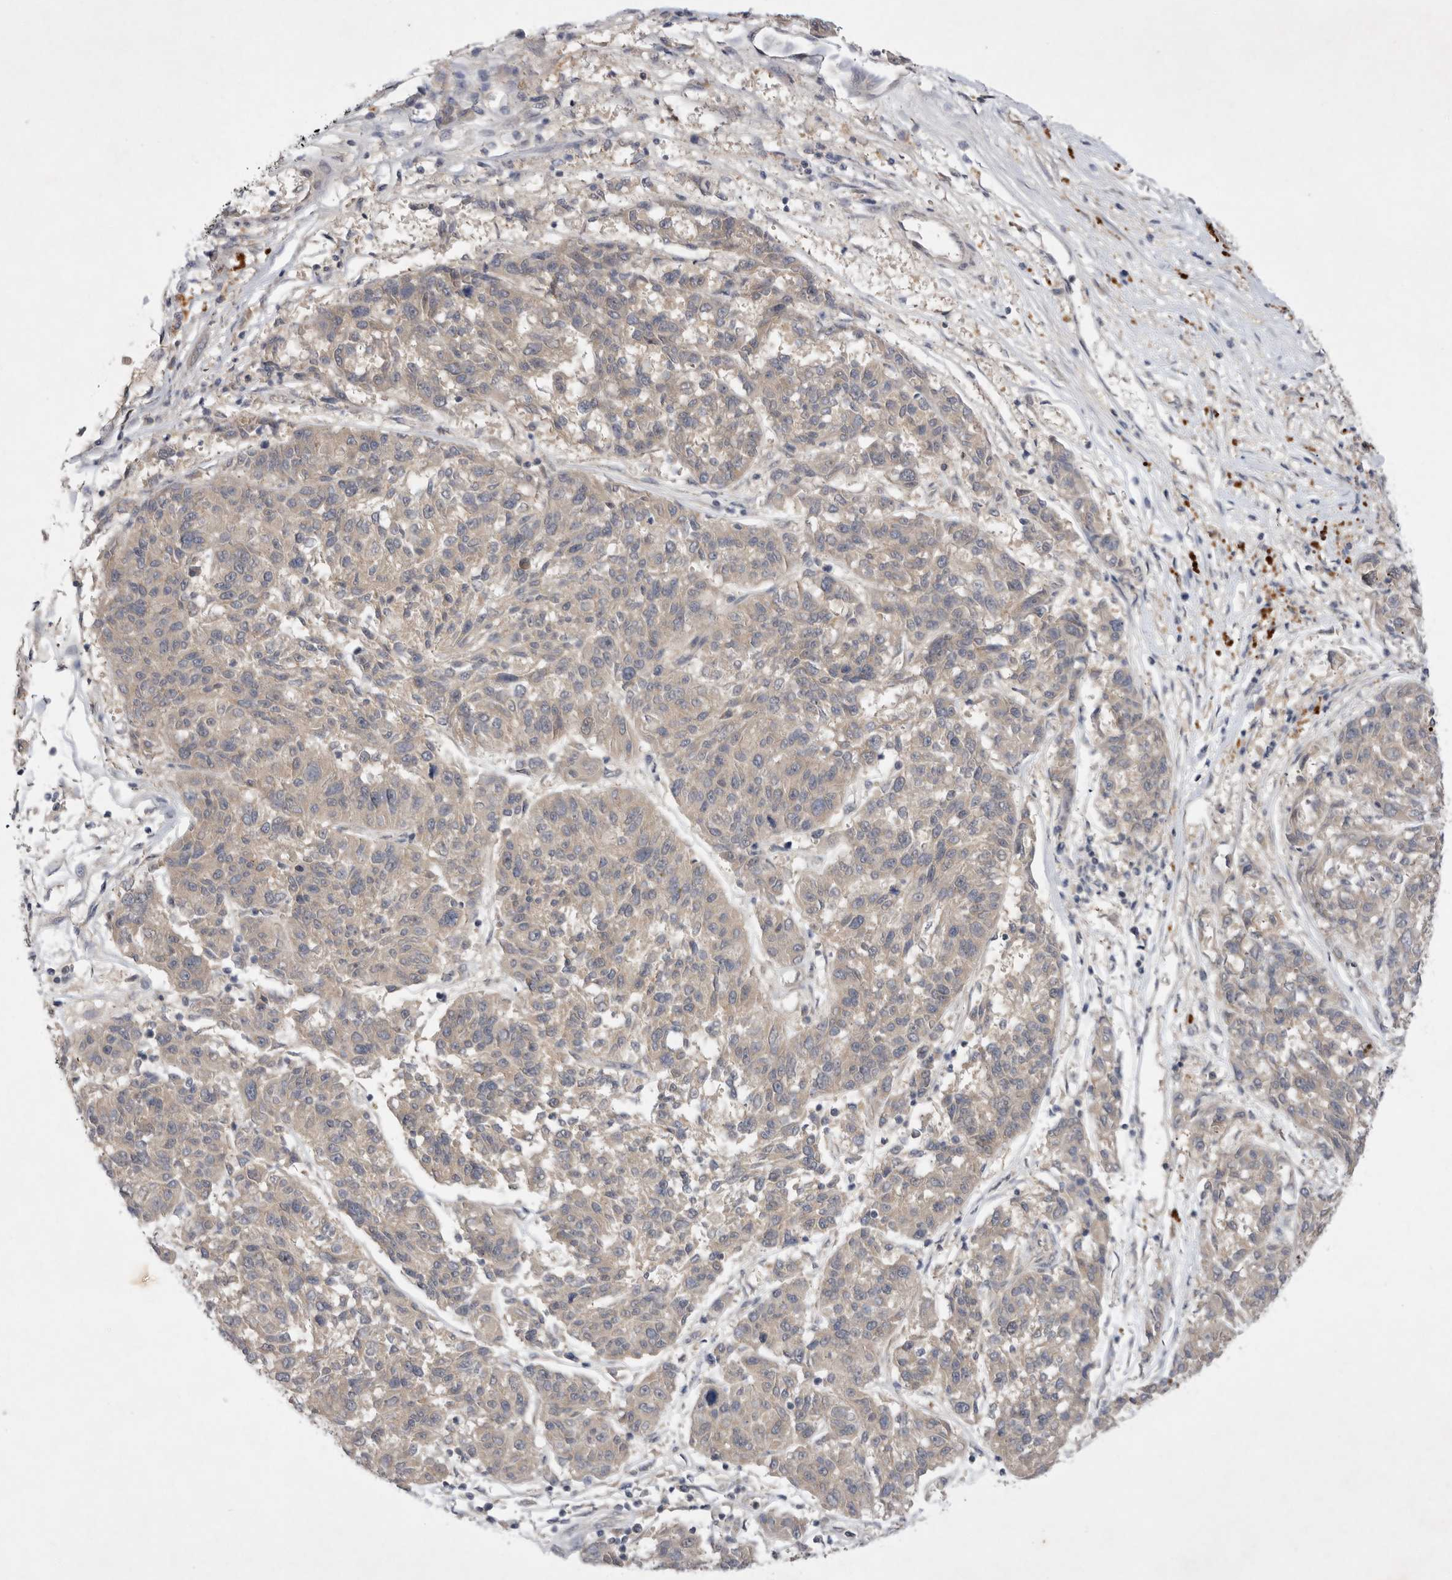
{"staining": {"intensity": "weak", "quantity": "<25%", "location": "cytoplasmic/membranous"}, "tissue": "melanoma", "cell_type": "Tumor cells", "image_type": "cancer", "snomed": [{"axis": "morphology", "description": "Malignant melanoma, NOS"}, {"axis": "topography", "description": "Skin"}], "caption": "This histopathology image is of malignant melanoma stained with immunohistochemistry (IHC) to label a protein in brown with the nuclei are counter-stained blue. There is no expression in tumor cells.", "gene": "PTPDC1", "patient": {"sex": "male", "age": 53}}